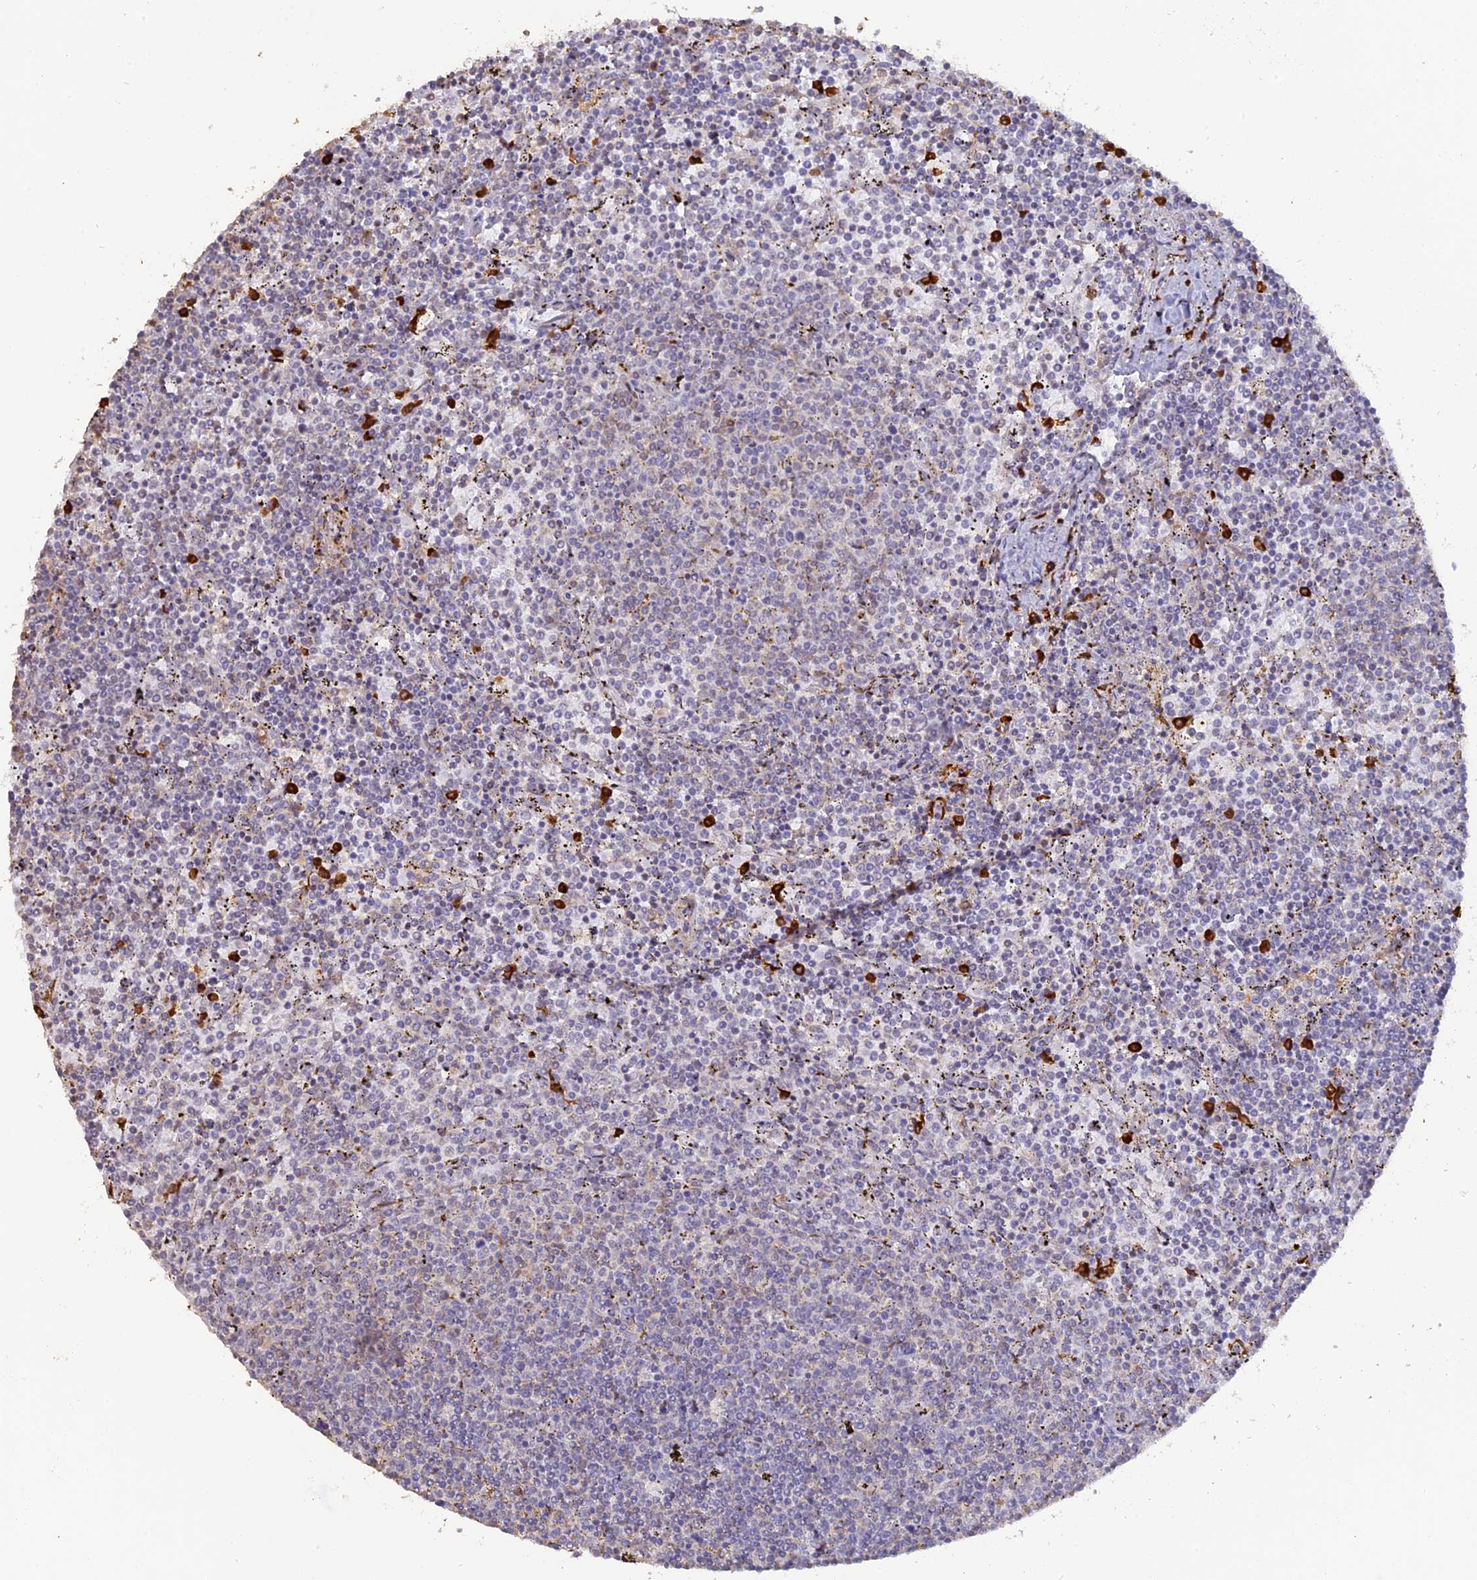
{"staining": {"intensity": "negative", "quantity": "none", "location": "none"}, "tissue": "lymphoma", "cell_type": "Tumor cells", "image_type": "cancer", "snomed": [{"axis": "morphology", "description": "Malignant lymphoma, non-Hodgkin's type, Low grade"}, {"axis": "topography", "description": "Spleen"}], "caption": "Immunohistochemistry micrograph of neoplastic tissue: low-grade malignant lymphoma, non-Hodgkin's type stained with DAB shows no significant protein expression in tumor cells. (Immunohistochemistry, brightfield microscopy, high magnification).", "gene": "APOBR", "patient": {"sex": "female", "age": 50}}